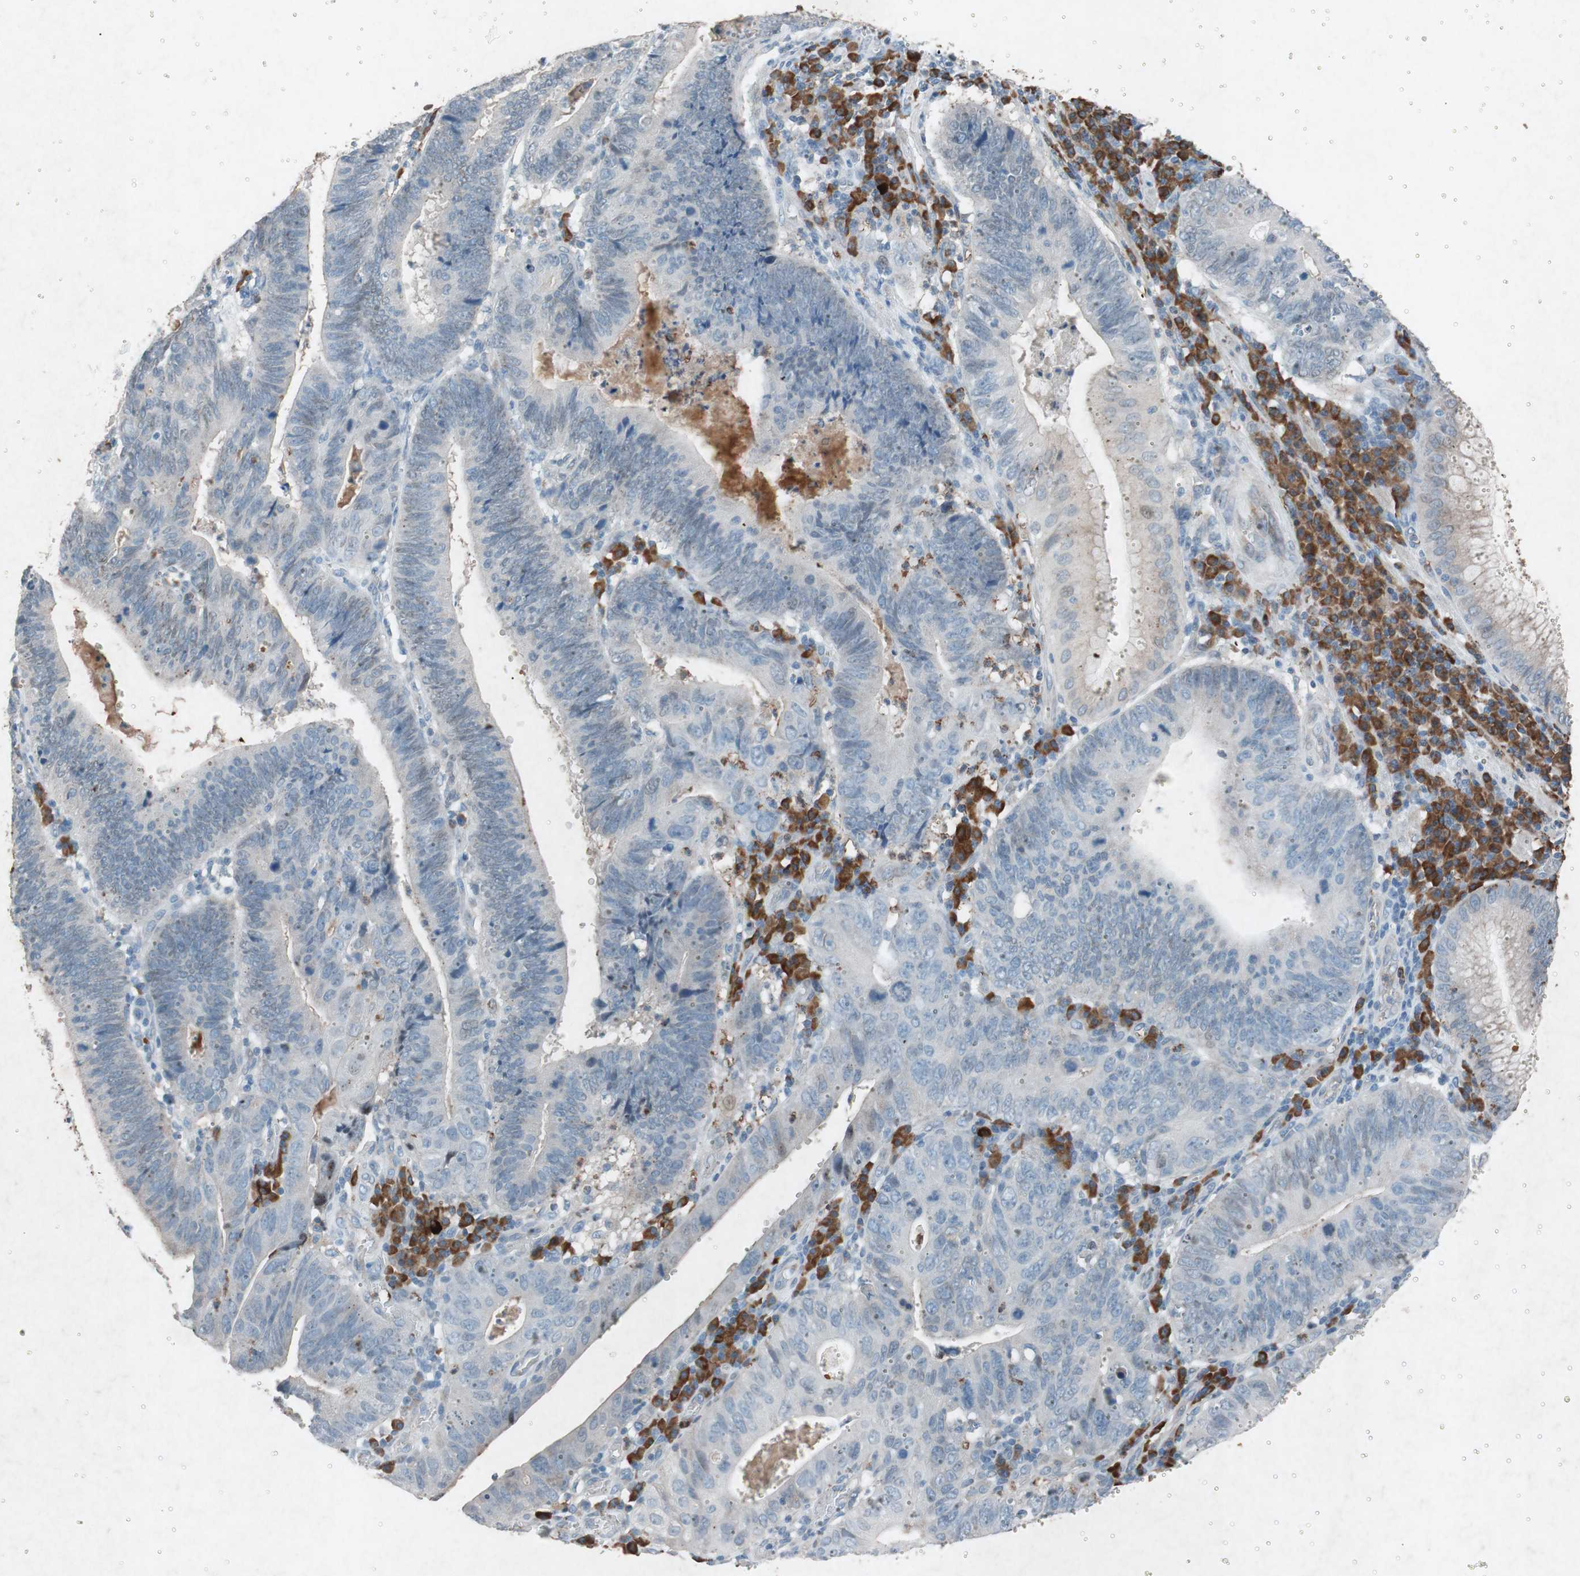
{"staining": {"intensity": "weak", "quantity": "<25%", "location": "cytoplasmic/membranous"}, "tissue": "stomach cancer", "cell_type": "Tumor cells", "image_type": "cancer", "snomed": [{"axis": "morphology", "description": "Adenocarcinoma, NOS"}, {"axis": "topography", "description": "Stomach"}], "caption": "Human stomach cancer (adenocarcinoma) stained for a protein using immunohistochemistry (IHC) displays no staining in tumor cells.", "gene": "GRB7", "patient": {"sex": "male", "age": 59}}